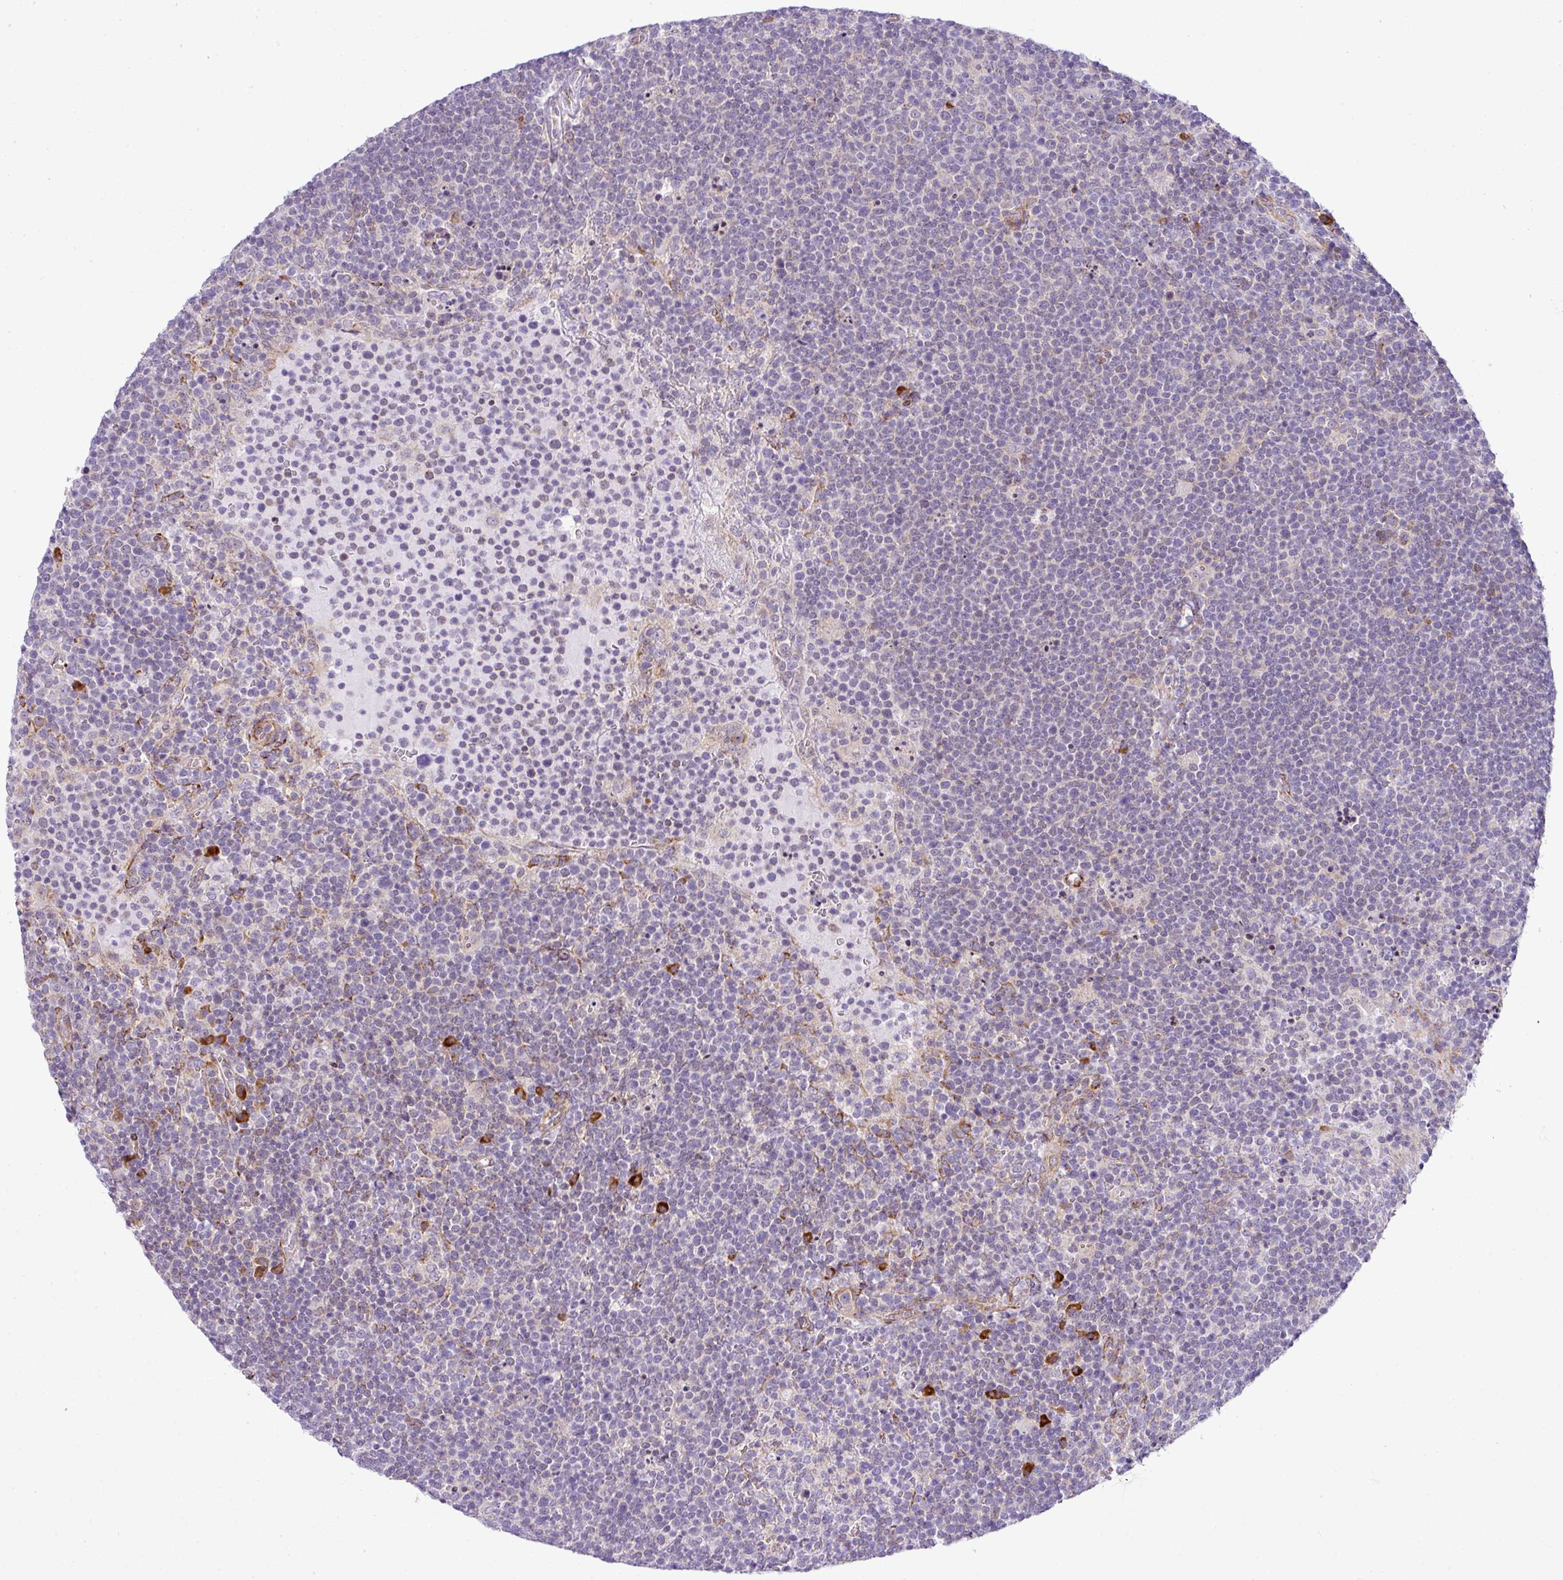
{"staining": {"intensity": "negative", "quantity": "none", "location": "none"}, "tissue": "lymphoma", "cell_type": "Tumor cells", "image_type": "cancer", "snomed": [{"axis": "morphology", "description": "Malignant lymphoma, non-Hodgkin's type, High grade"}, {"axis": "topography", "description": "Lymph node"}], "caption": "DAB (3,3'-diaminobenzidine) immunohistochemical staining of human lymphoma reveals no significant positivity in tumor cells.", "gene": "CFAP97", "patient": {"sex": "male", "age": 61}}